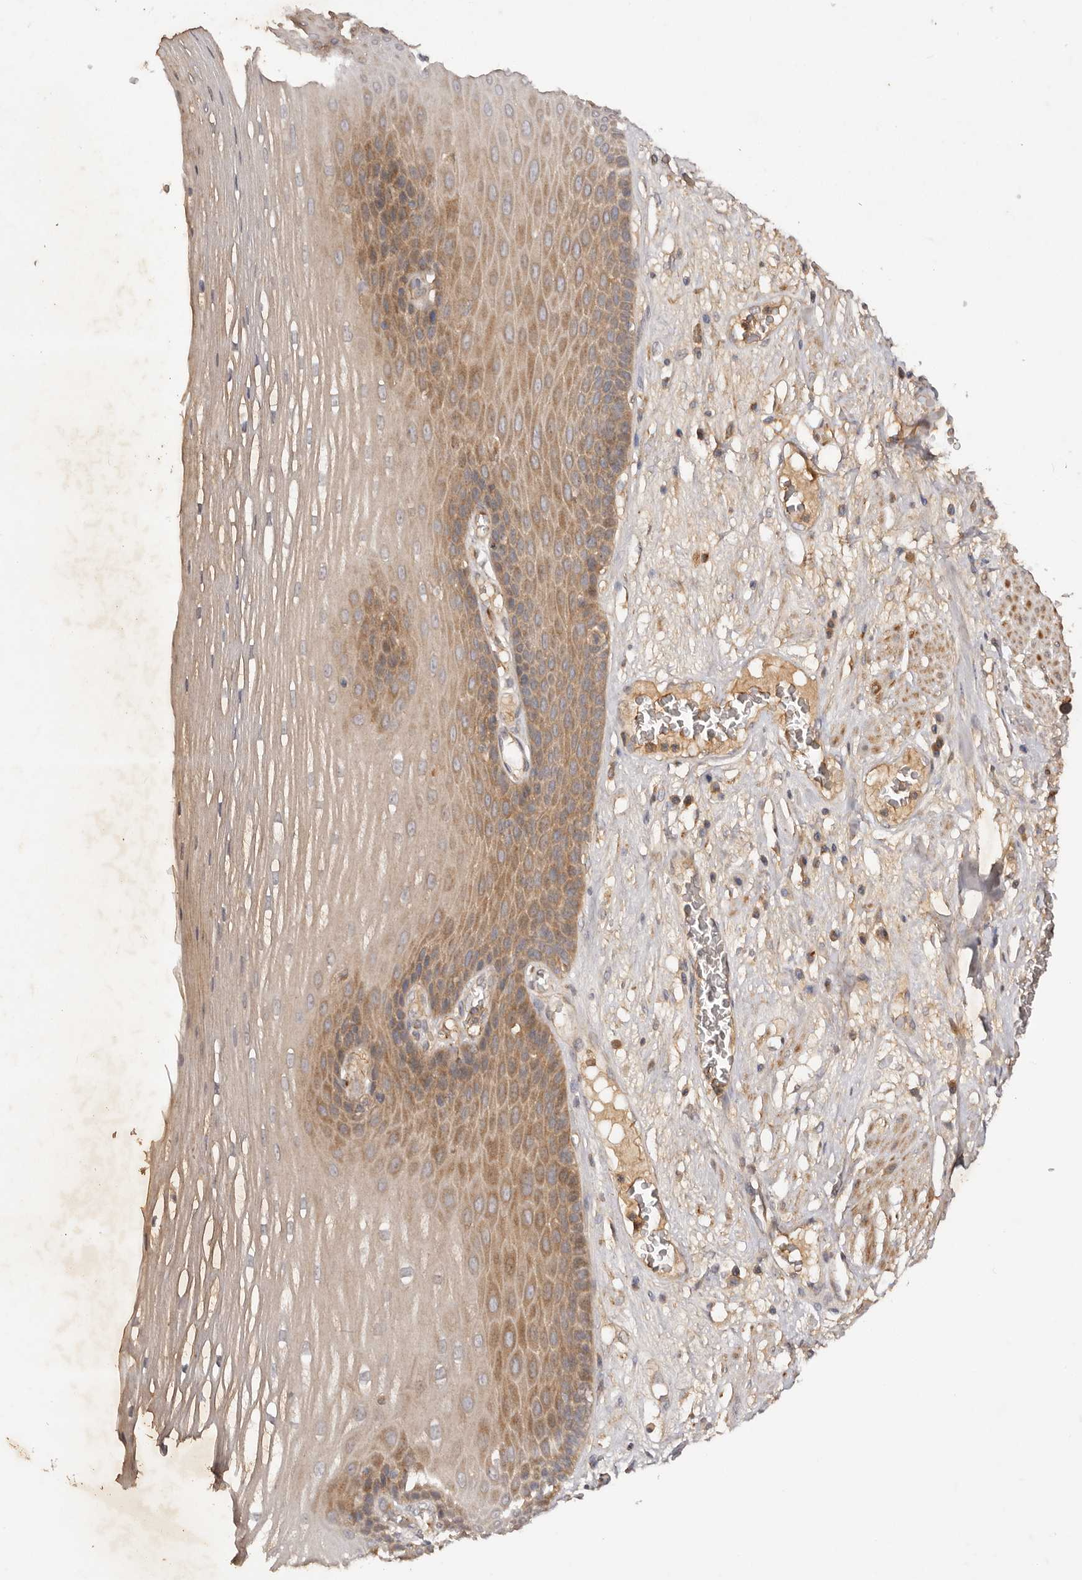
{"staining": {"intensity": "moderate", "quantity": "25%-75%", "location": "cytoplasmic/membranous"}, "tissue": "esophagus", "cell_type": "Squamous epithelial cells", "image_type": "normal", "snomed": [{"axis": "morphology", "description": "Normal tissue, NOS"}, {"axis": "topography", "description": "Esophagus"}], "caption": "The photomicrograph demonstrates a brown stain indicating the presence of a protein in the cytoplasmic/membranous of squamous epithelial cells in esophagus. (DAB (3,3'-diaminobenzidine) = brown stain, brightfield microscopy at high magnification).", "gene": "PKIB", "patient": {"sex": "male", "age": 62}}